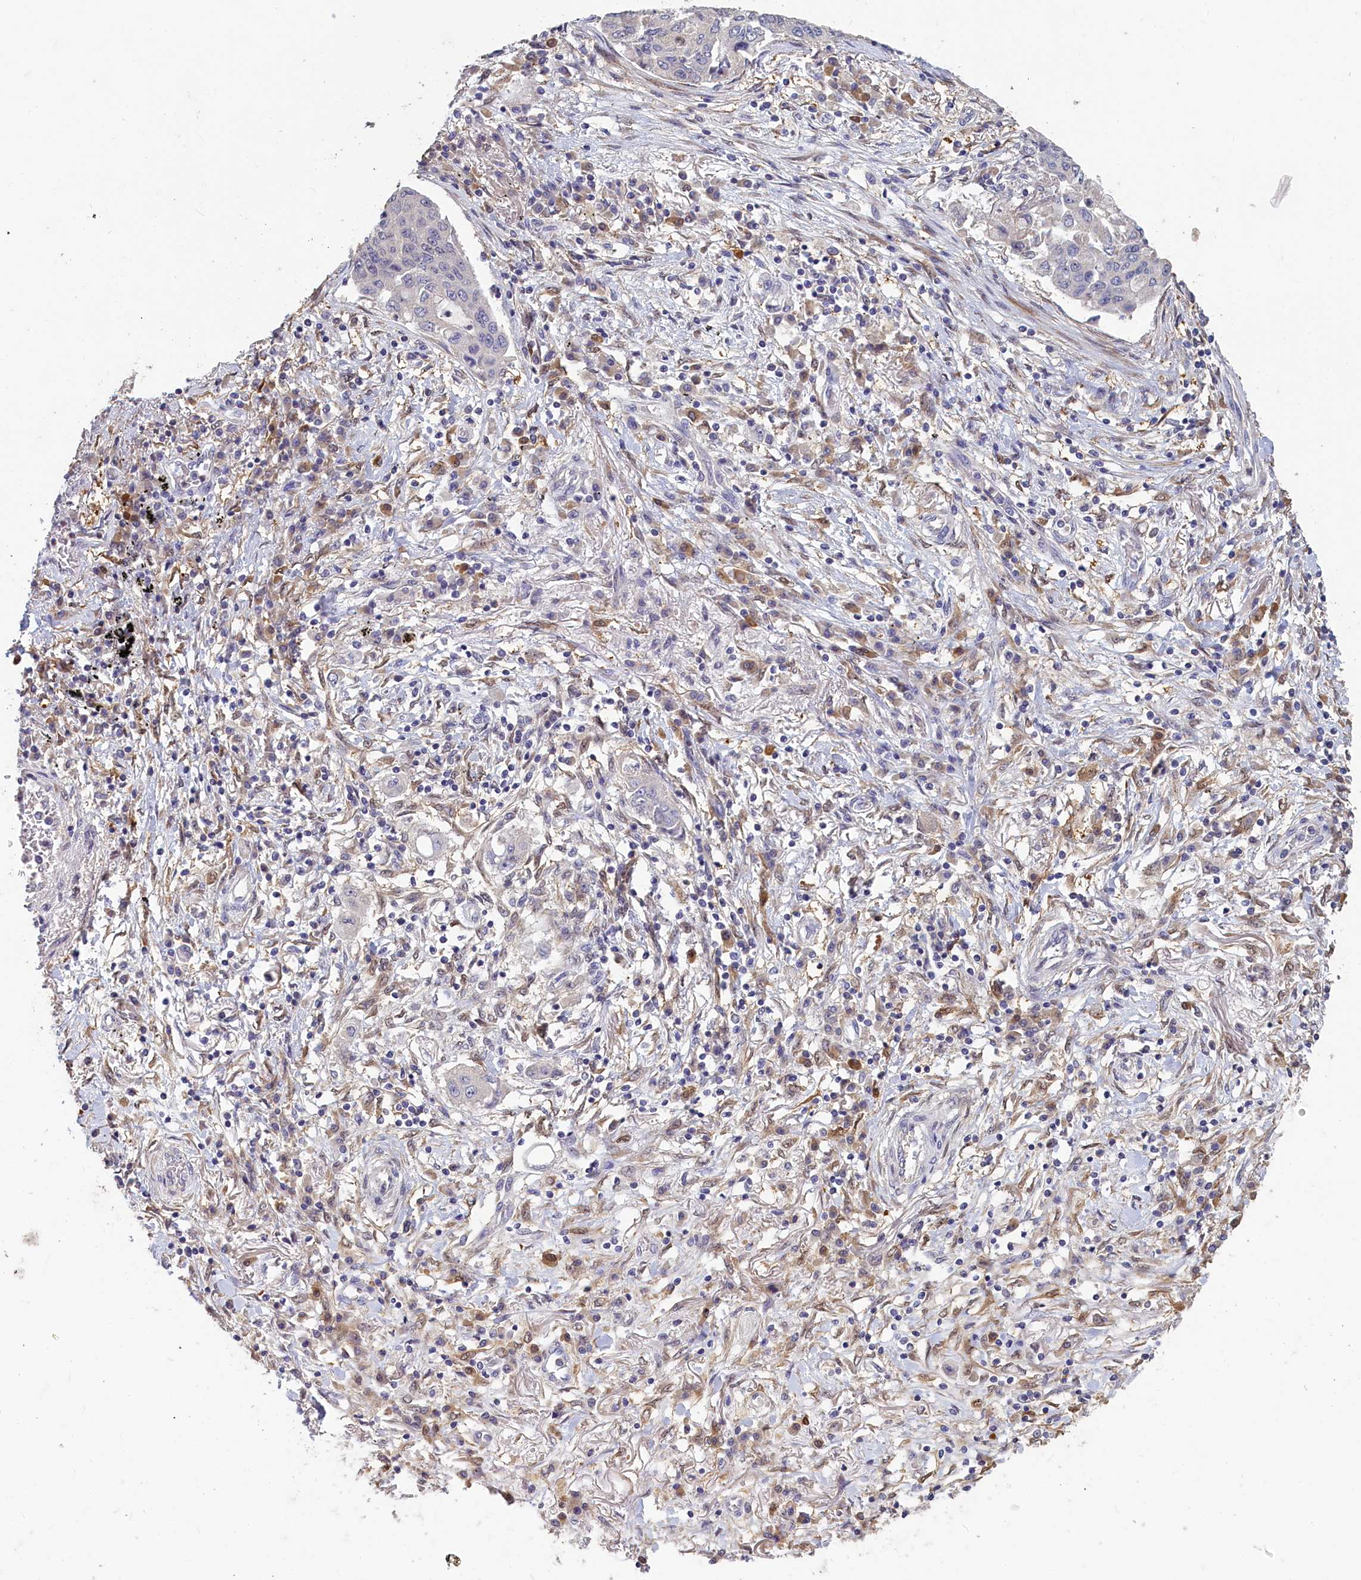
{"staining": {"intensity": "negative", "quantity": "none", "location": "none"}, "tissue": "lung cancer", "cell_type": "Tumor cells", "image_type": "cancer", "snomed": [{"axis": "morphology", "description": "Squamous cell carcinoma, NOS"}, {"axis": "topography", "description": "Lung"}], "caption": "Tumor cells are negative for protein expression in human squamous cell carcinoma (lung). (DAB (3,3'-diaminobenzidine) immunohistochemistry, high magnification).", "gene": "UCHL3", "patient": {"sex": "male", "age": 74}}